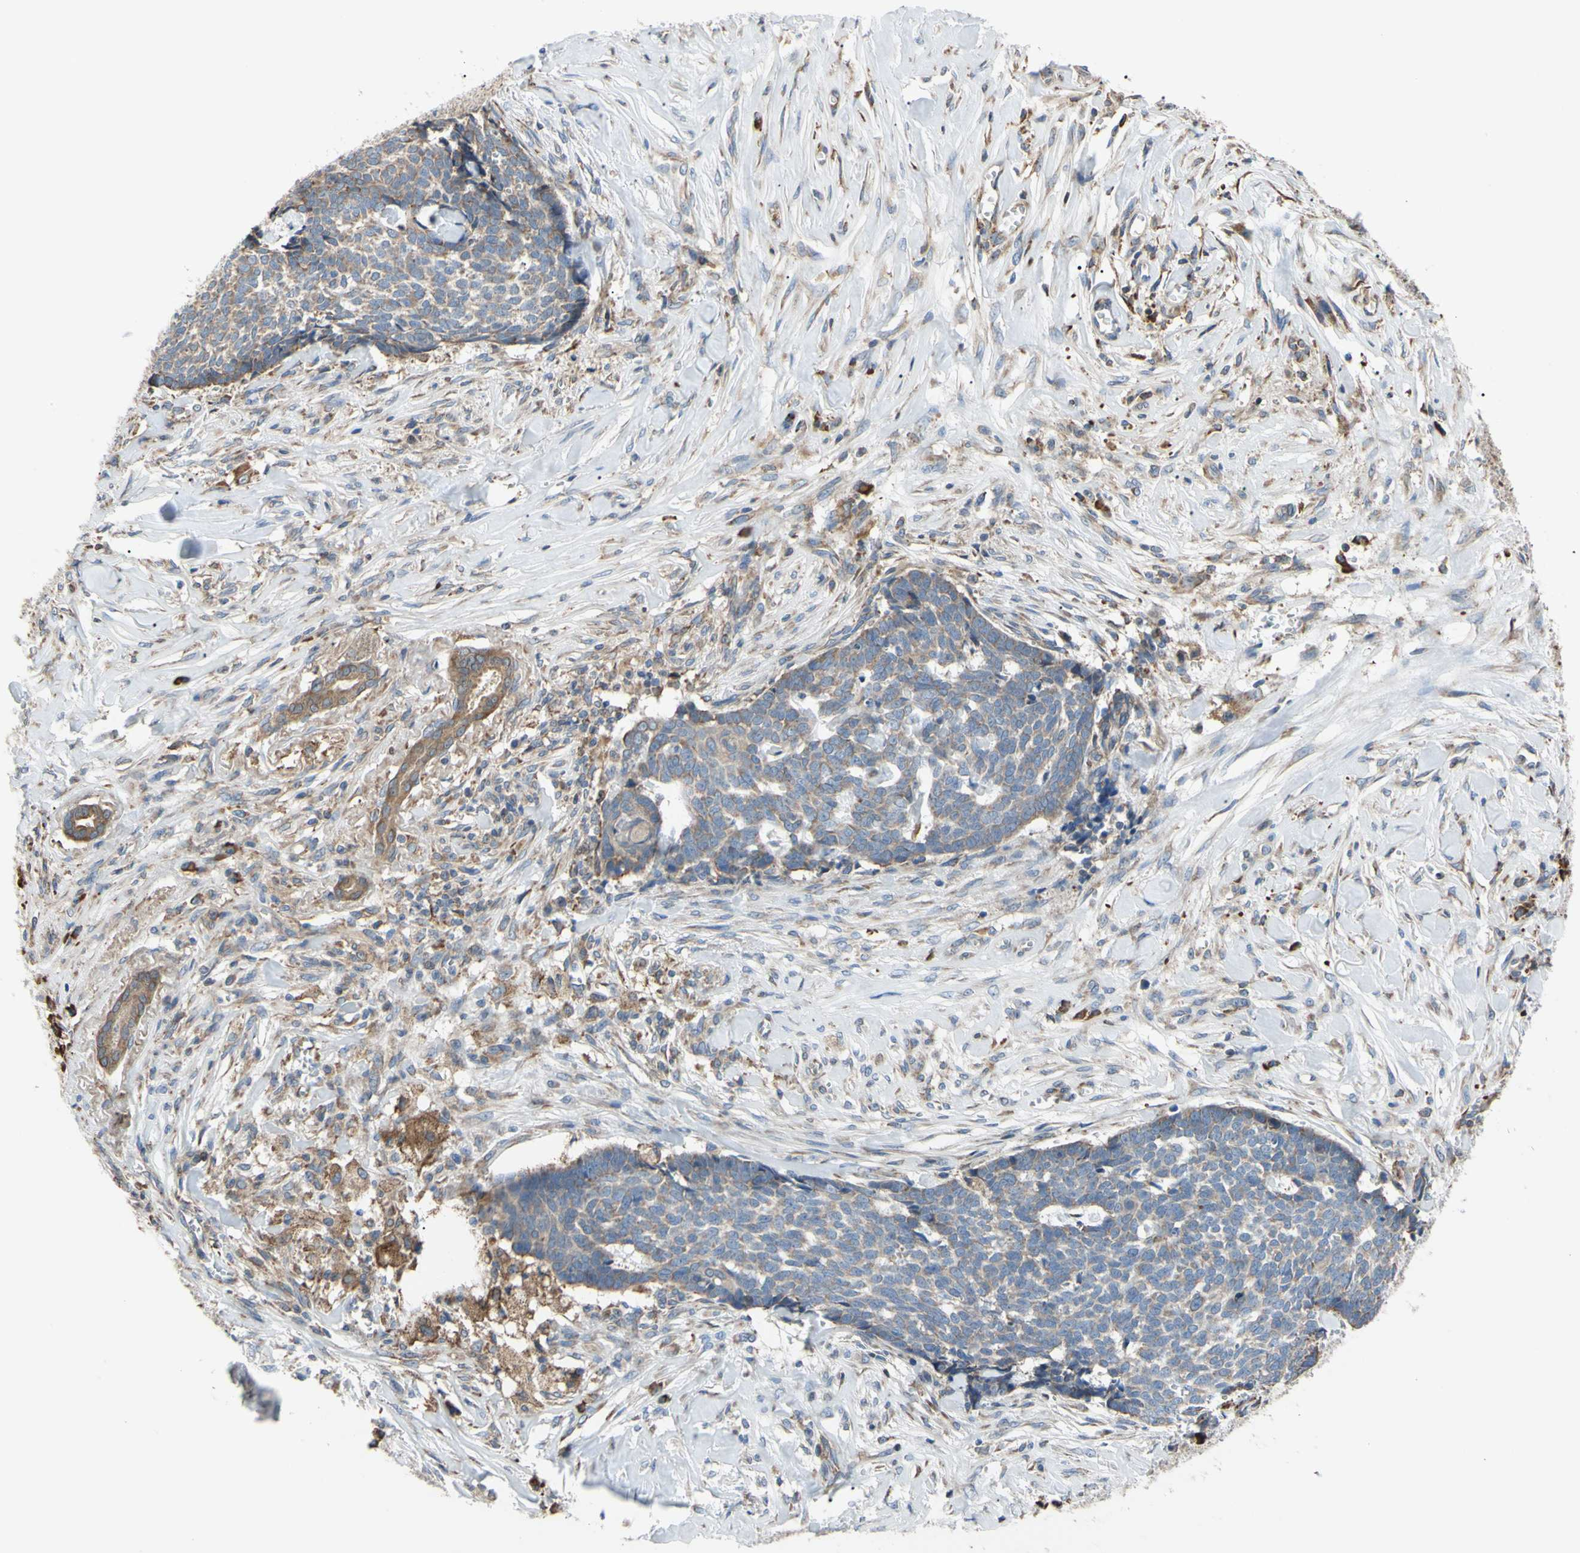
{"staining": {"intensity": "weak", "quantity": "25%-75%", "location": "cytoplasmic/membranous"}, "tissue": "skin cancer", "cell_type": "Tumor cells", "image_type": "cancer", "snomed": [{"axis": "morphology", "description": "Basal cell carcinoma"}, {"axis": "topography", "description": "Skin"}], "caption": "A low amount of weak cytoplasmic/membranous positivity is present in approximately 25%-75% of tumor cells in basal cell carcinoma (skin) tissue.", "gene": "BMF", "patient": {"sex": "male", "age": 84}}